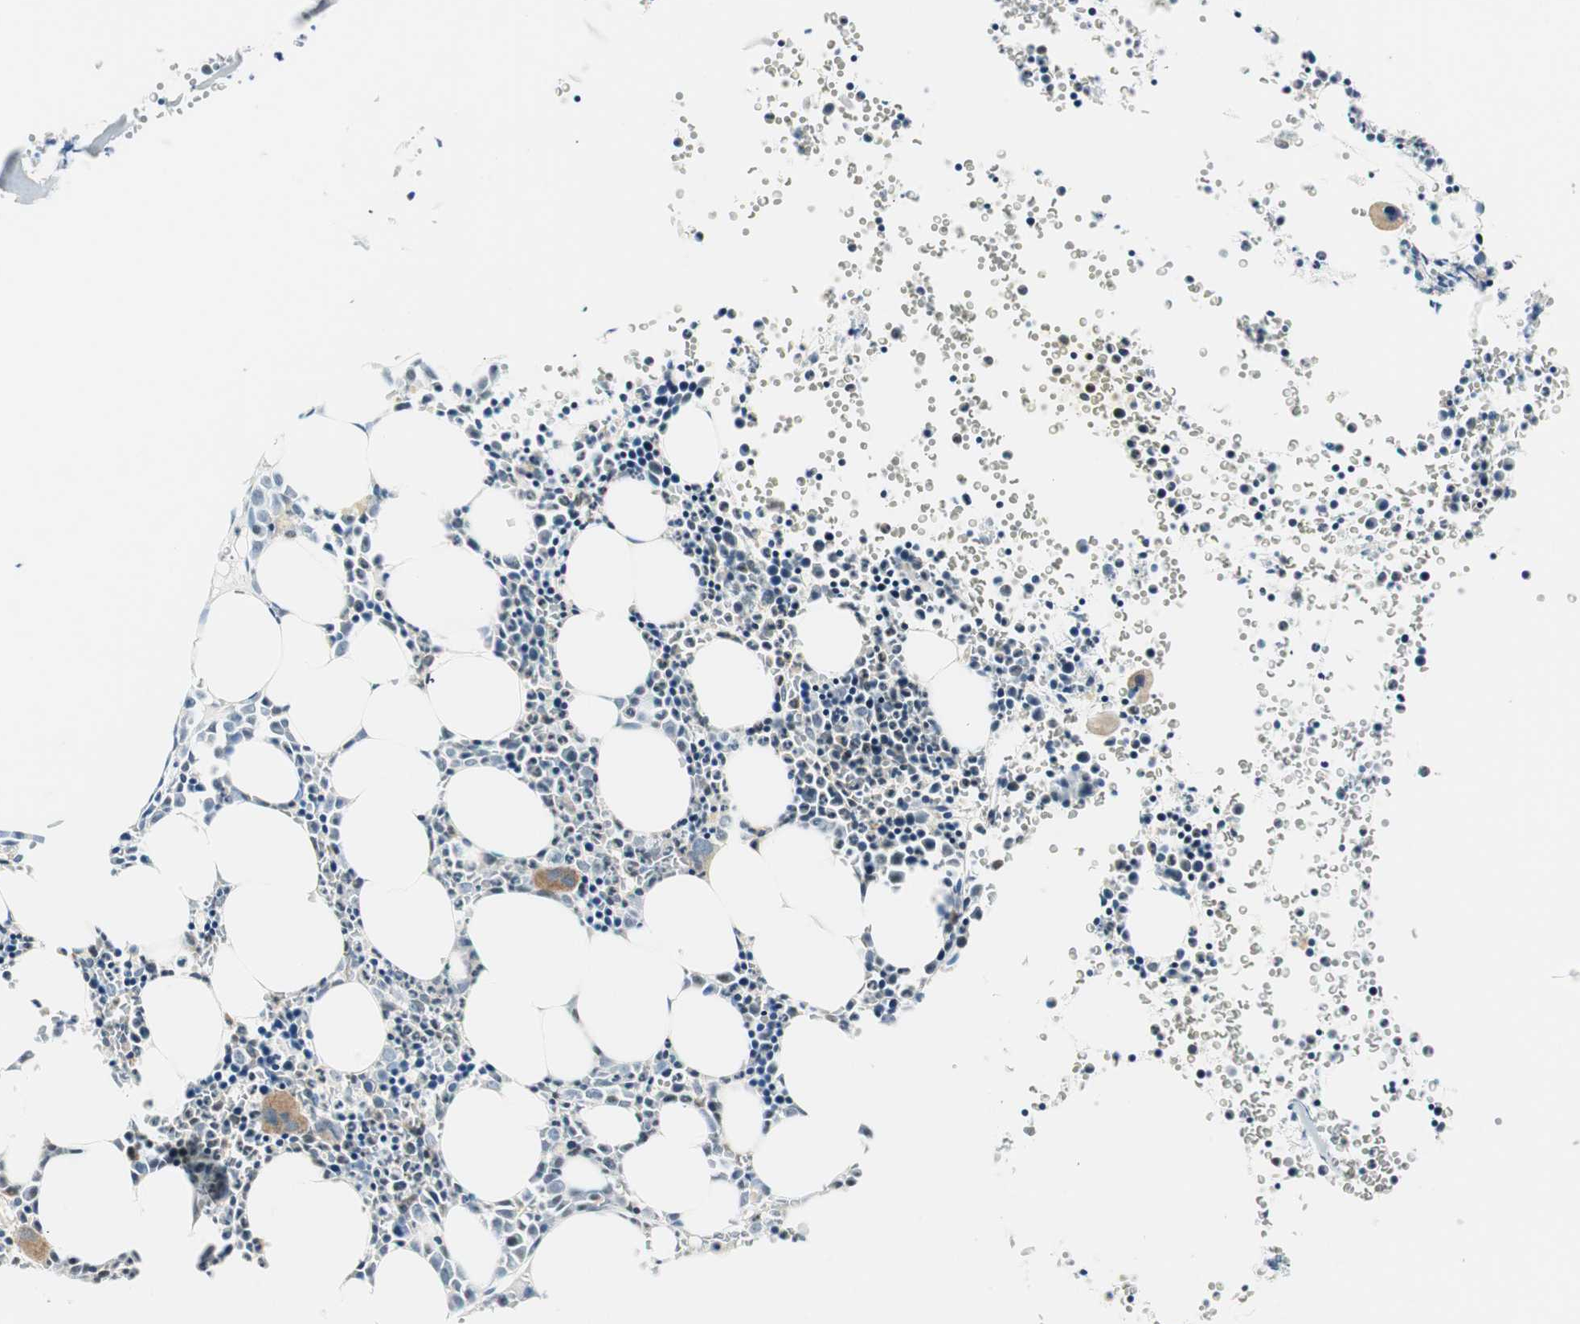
{"staining": {"intensity": "moderate", "quantity": "<25%", "location": "cytoplasmic/membranous"}, "tissue": "bone marrow", "cell_type": "Hematopoietic cells", "image_type": "normal", "snomed": [{"axis": "morphology", "description": "Normal tissue, NOS"}, {"axis": "morphology", "description": "Inflammation, NOS"}, {"axis": "topography", "description": "Bone marrow"}], "caption": "A high-resolution image shows immunohistochemistry (IHC) staining of benign bone marrow, which shows moderate cytoplasmic/membranous expression in about <25% of hematopoietic cells.", "gene": "PPP1CA", "patient": {"sex": "female", "age": 17}}